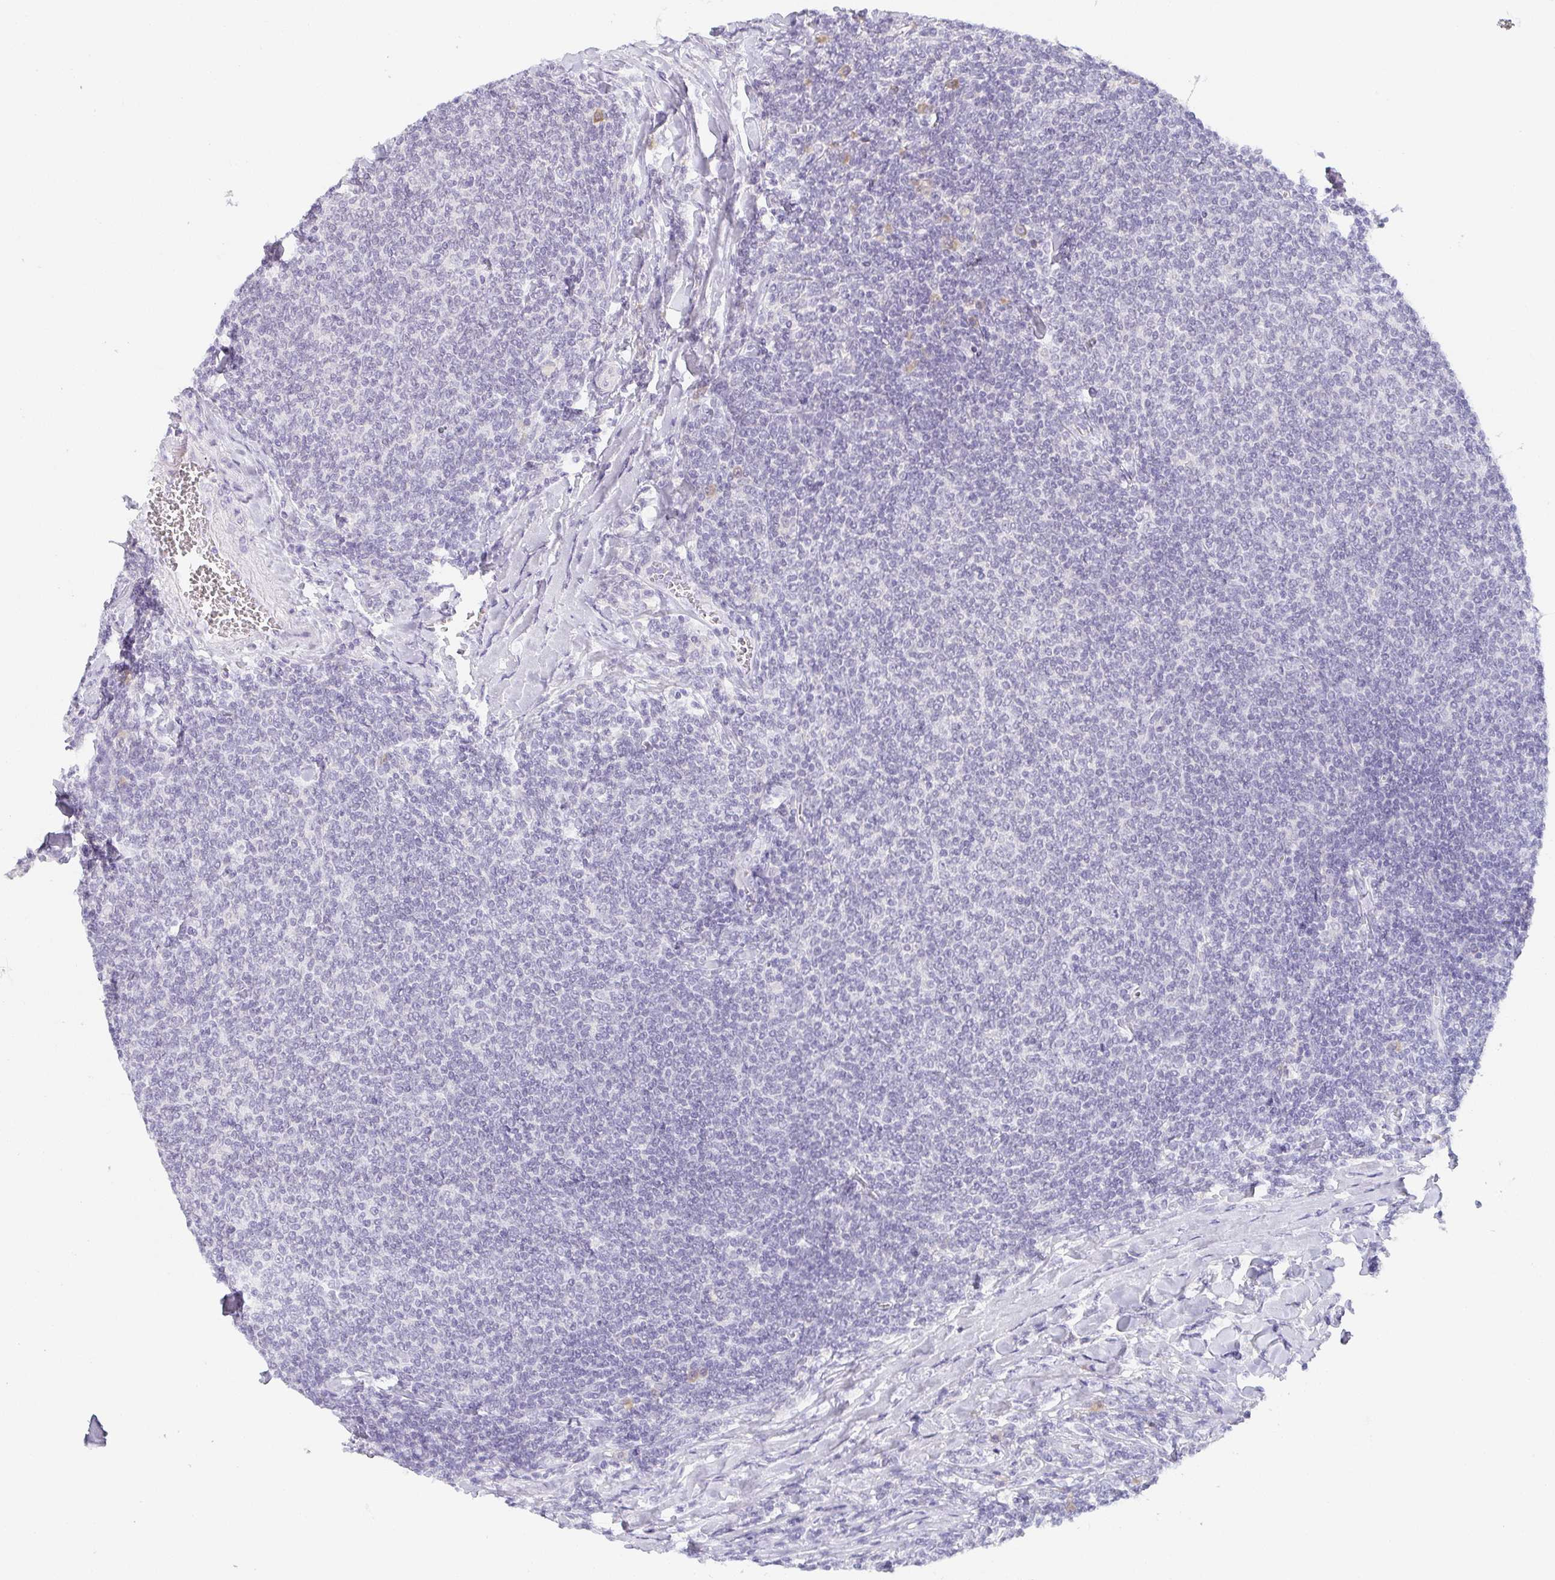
{"staining": {"intensity": "negative", "quantity": "none", "location": "none"}, "tissue": "lymphoma", "cell_type": "Tumor cells", "image_type": "cancer", "snomed": [{"axis": "morphology", "description": "Malignant lymphoma, non-Hodgkin's type, Low grade"}, {"axis": "topography", "description": "Lymph node"}], "caption": "The immunohistochemistry histopathology image has no significant positivity in tumor cells of malignant lymphoma, non-Hodgkin's type (low-grade) tissue. The staining is performed using DAB (3,3'-diaminobenzidine) brown chromogen with nuclei counter-stained in using hematoxylin.", "gene": "PRR27", "patient": {"sex": "male", "age": 52}}